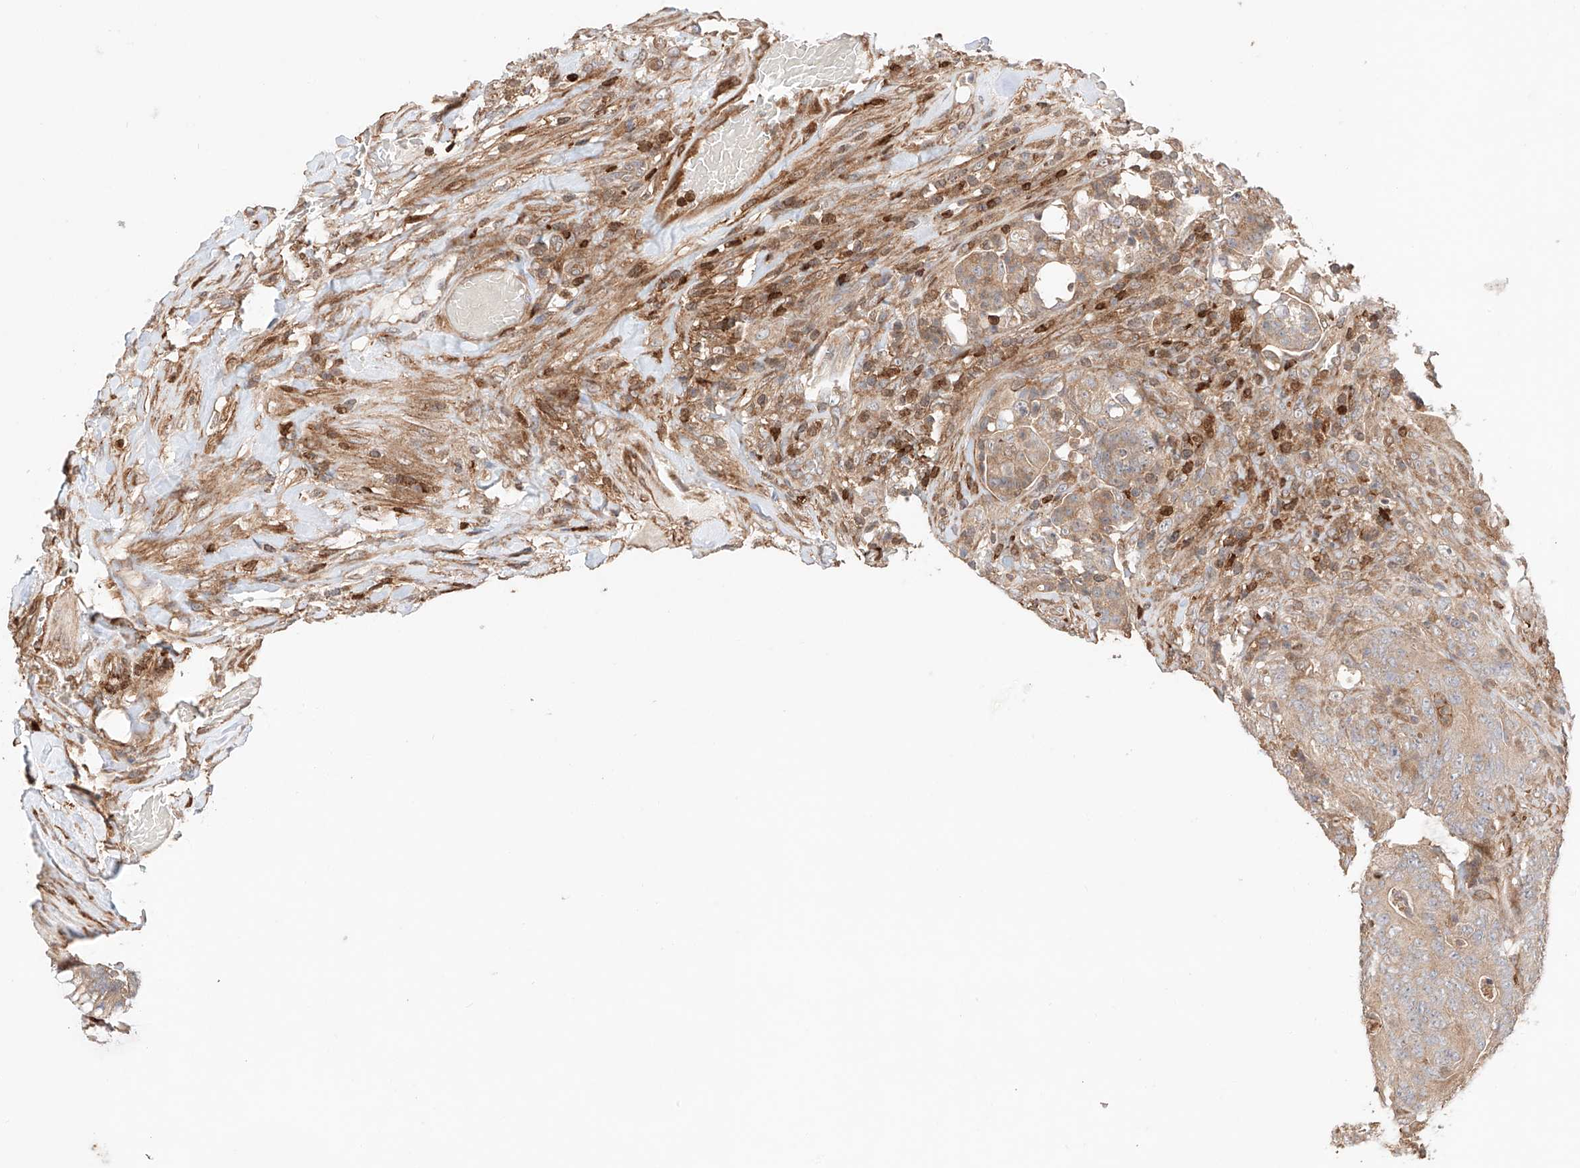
{"staining": {"intensity": "moderate", "quantity": ">75%", "location": "cytoplasmic/membranous"}, "tissue": "colorectal cancer", "cell_type": "Tumor cells", "image_type": "cancer", "snomed": [{"axis": "morphology", "description": "Normal tissue, NOS"}, {"axis": "topography", "description": "Colon"}], "caption": "Protein expression analysis of human colorectal cancer reveals moderate cytoplasmic/membranous expression in approximately >75% of tumor cells.", "gene": "IGSF22", "patient": {"sex": "female", "age": 82}}